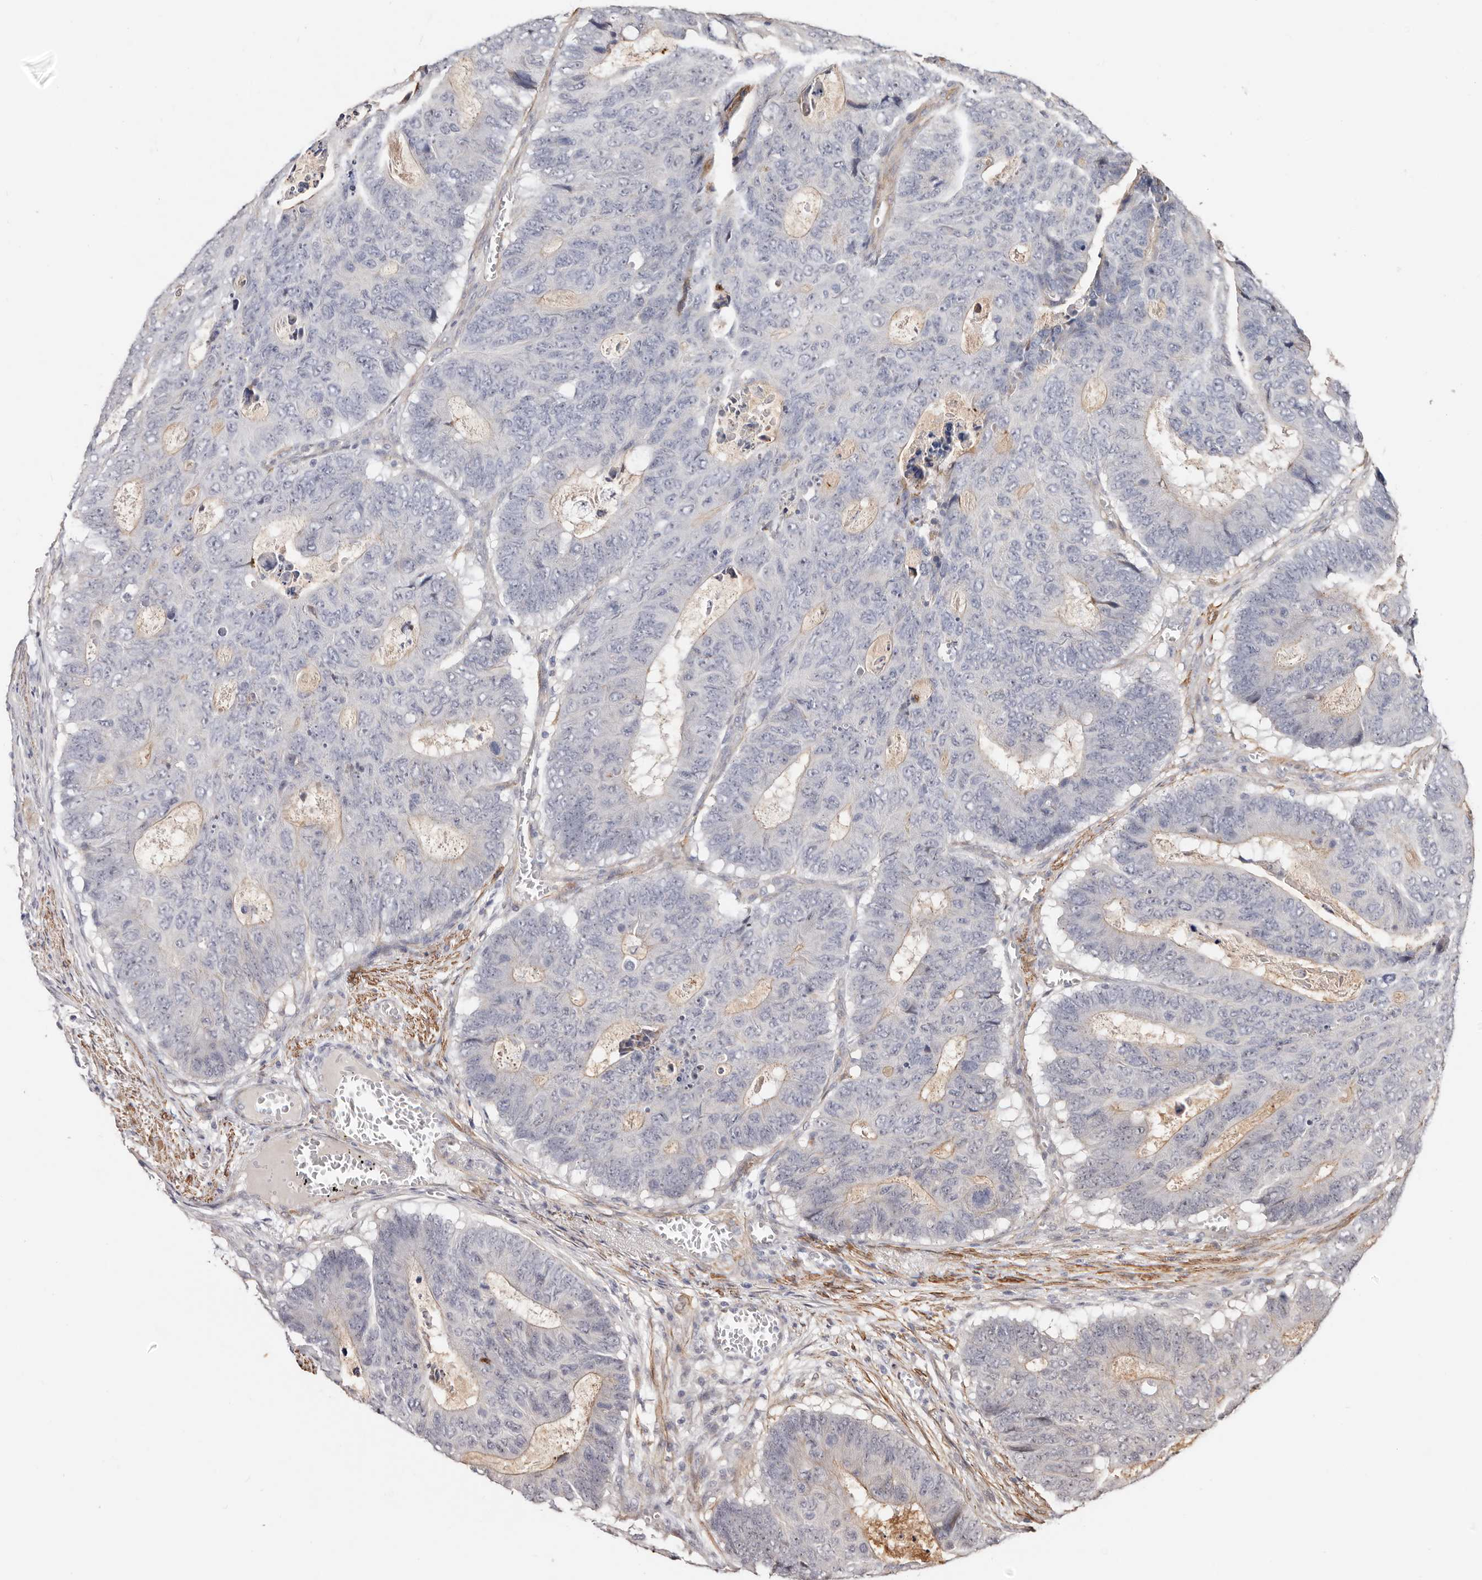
{"staining": {"intensity": "negative", "quantity": "none", "location": "none"}, "tissue": "colorectal cancer", "cell_type": "Tumor cells", "image_type": "cancer", "snomed": [{"axis": "morphology", "description": "Adenocarcinoma, NOS"}, {"axis": "topography", "description": "Colon"}], "caption": "Colorectal cancer was stained to show a protein in brown. There is no significant staining in tumor cells.", "gene": "TRIP13", "patient": {"sex": "male", "age": 87}}